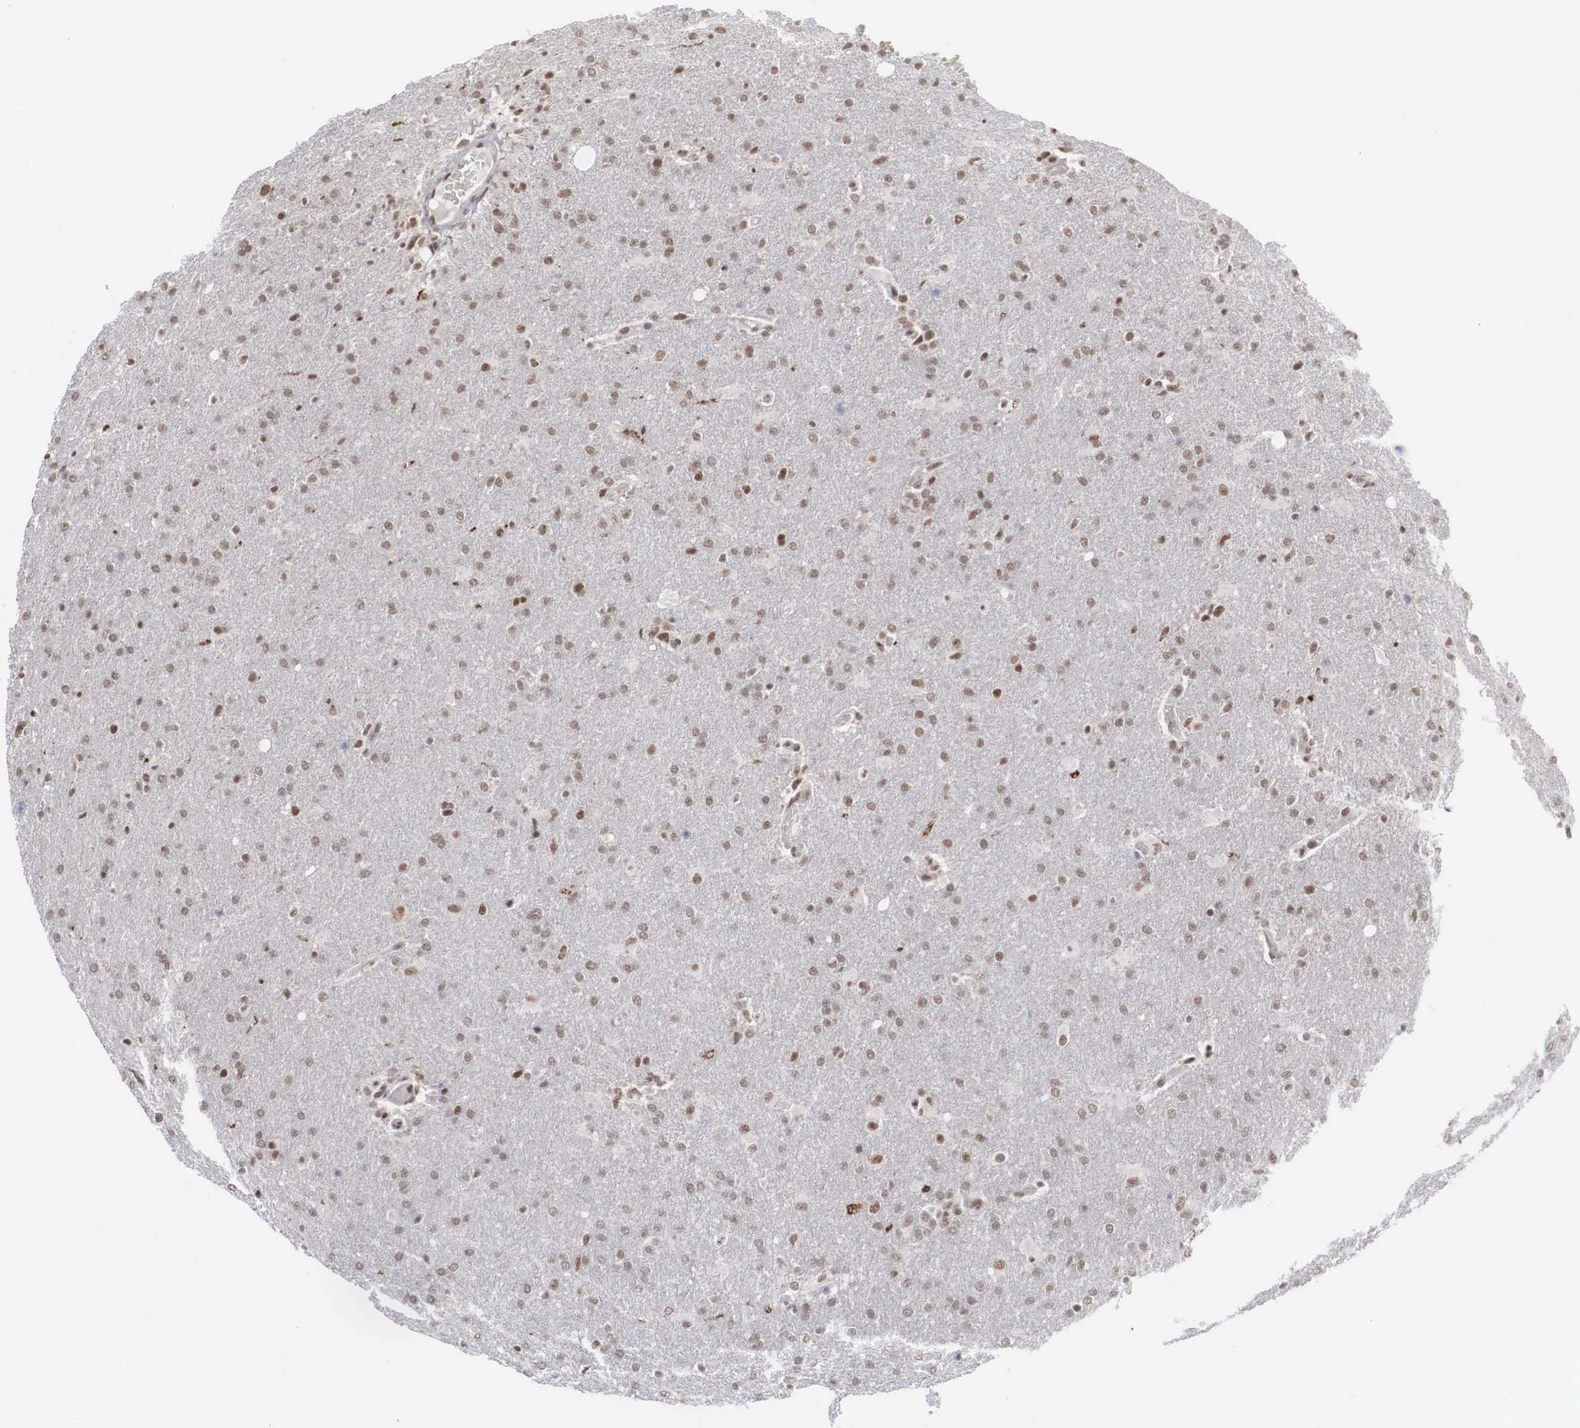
{"staining": {"intensity": "weak", "quantity": "25%-75%", "location": "nuclear"}, "tissue": "glioma", "cell_type": "Tumor cells", "image_type": "cancer", "snomed": [{"axis": "morphology", "description": "Glioma, malignant, High grade"}, {"axis": "topography", "description": "Brain"}], "caption": "Immunohistochemical staining of glioma displays weak nuclear protein positivity in approximately 25%-75% of tumor cells.", "gene": "AUTS2", "patient": {"sex": "male", "age": 68}}